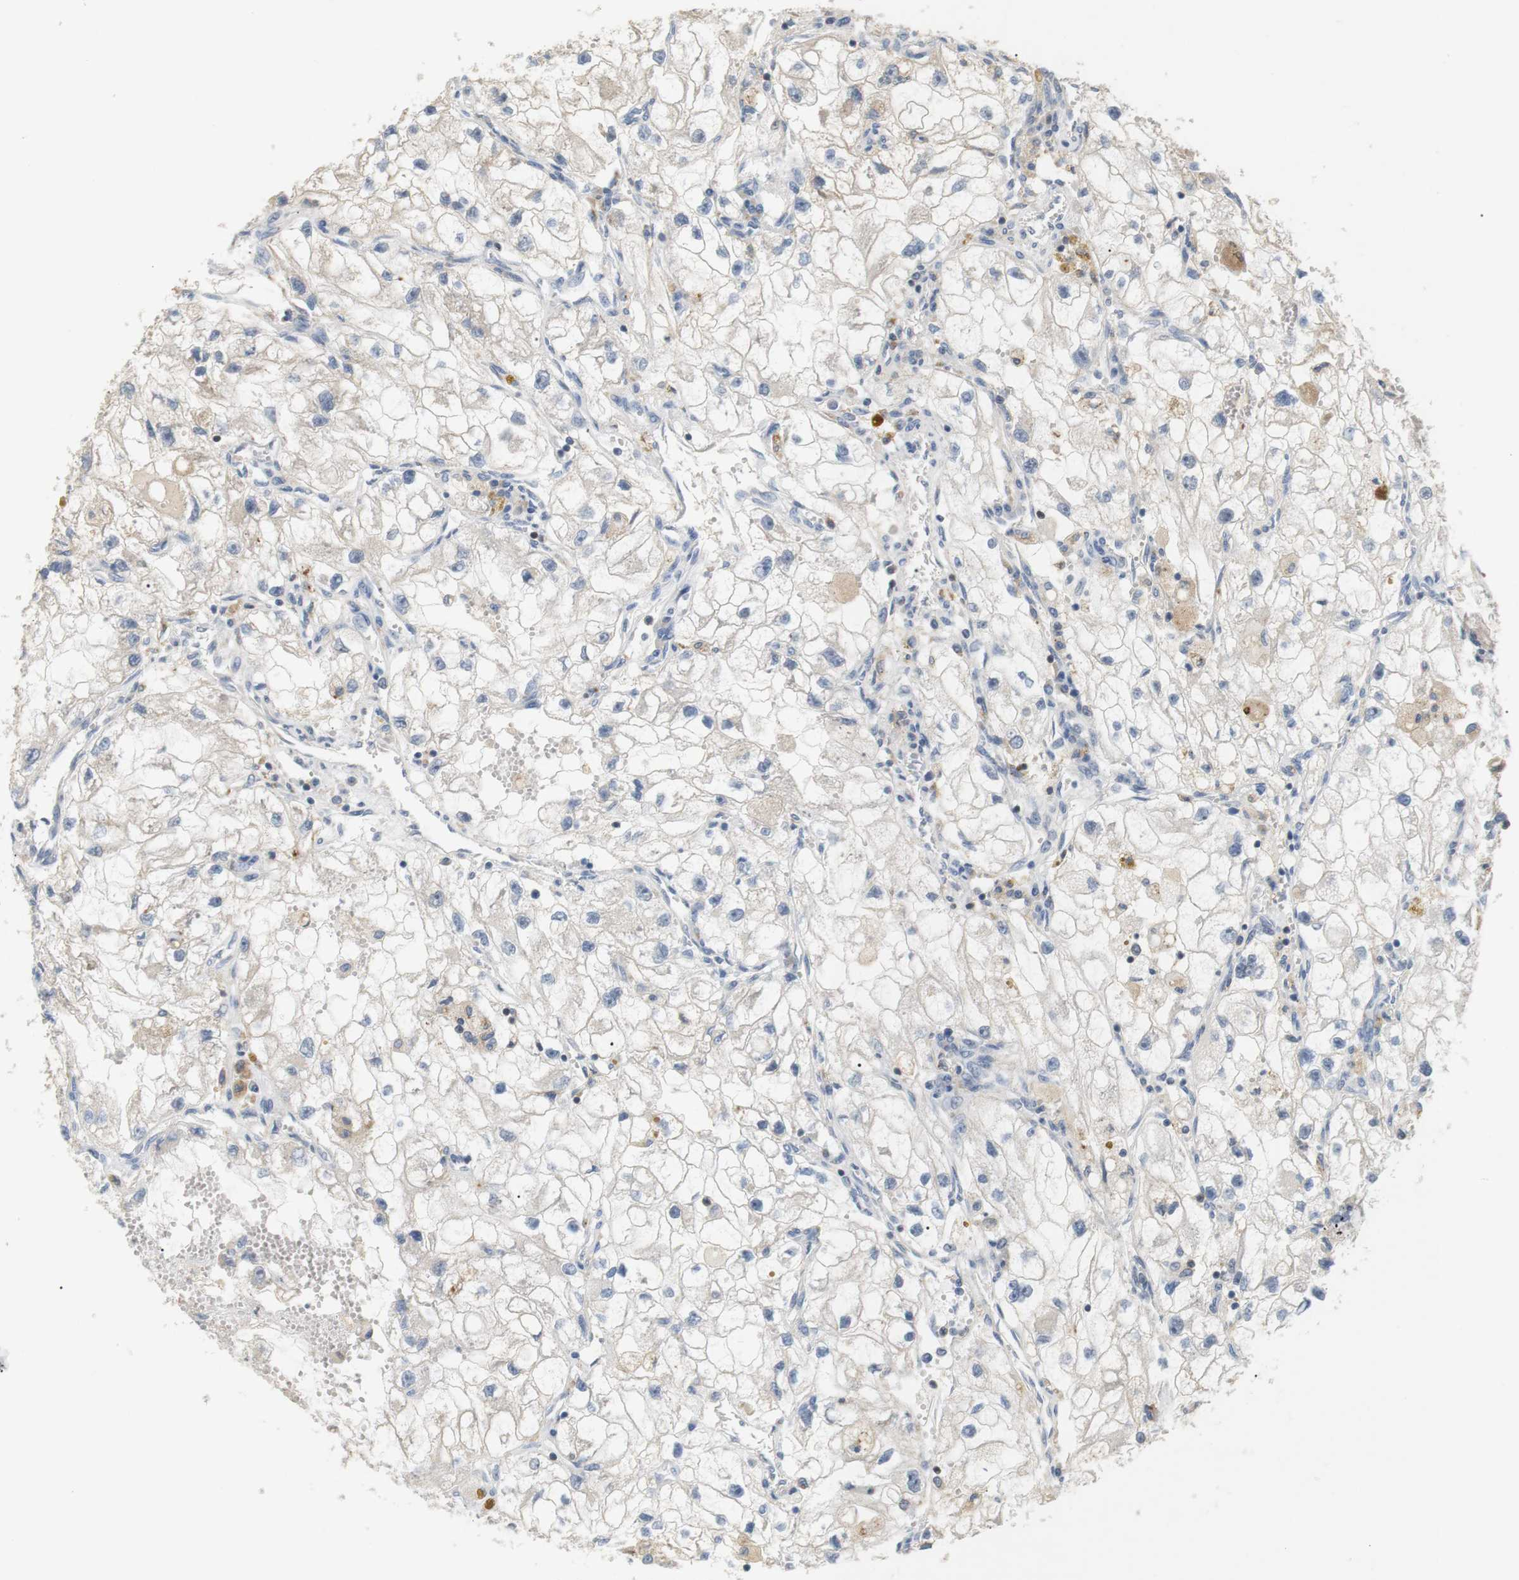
{"staining": {"intensity": "weak", "quantity": "<25%", "location": "cytoplasmic/membranous"}, "tissue": "renal cancer", "cell_type": "Tumor cells", "image_type": "cancer", "snomed": [{"axis": "morphology", "description": "Adenocarcinoma, NOS"}, {"axis": "topography", "description": "Kidney"}], "caption": "There is no significant expression in tumor cells of renal cancer (adenocarcinoma).", "gene": "P2RY1", "patient": {"sex": "female", "age": 70}}